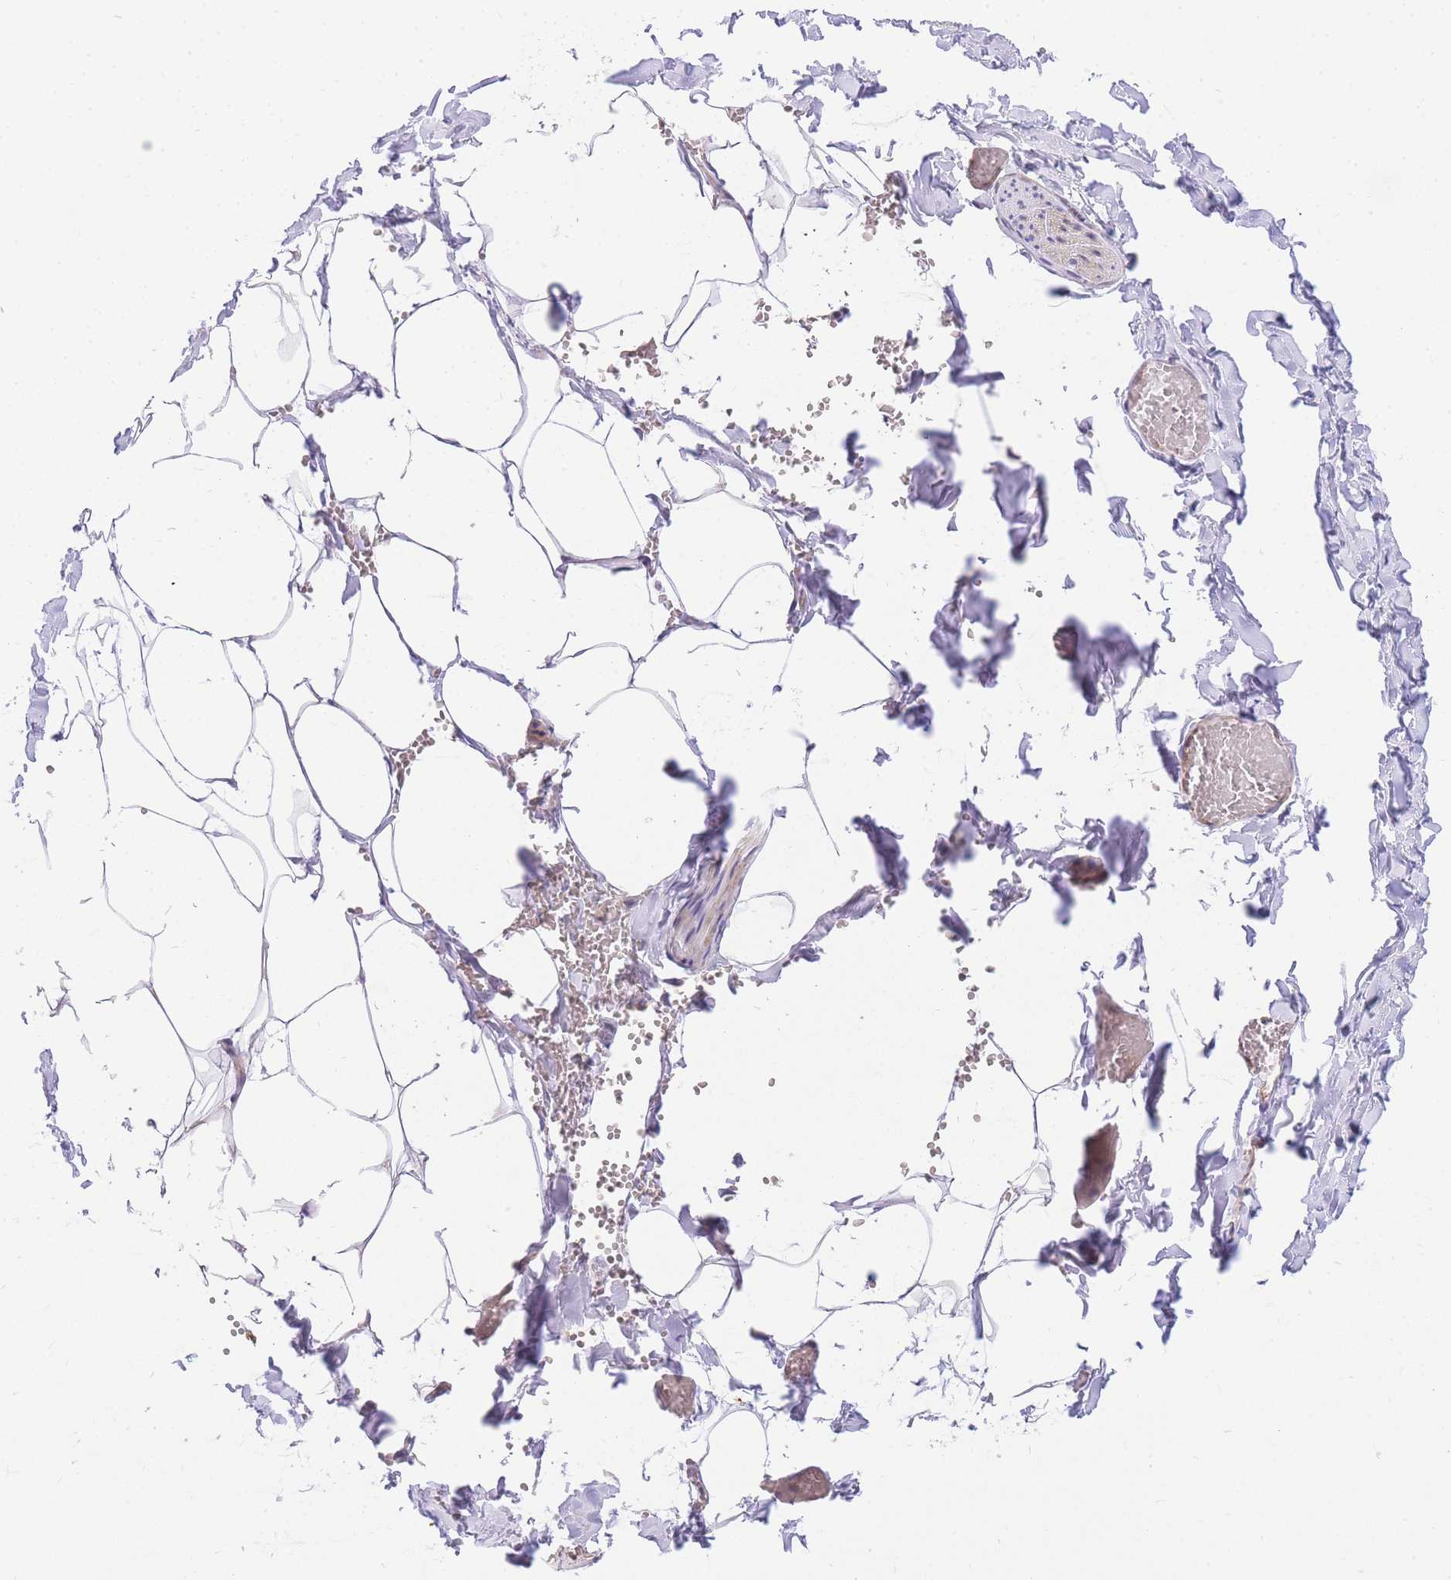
{"staining": {"intensity": "negative", "quantity": "none", "location": "none"}, "tissue": "adipose tissue", "cell_type": "Adipocytes", "image_type": "normal", "snomed": [{"axis": "morphology", "description": "Normal tissue, NOS"}, {"axis": "topography", "description": "Gallbladder"}, {"axis": "topography", "description": "Peripheral nerve tissue"}], "caption": "The micrograph shows no staining of adipocytes in normal adipose tissue.", "gene": "S100PBP", "patient": {"sex": "male", "age": 38}}